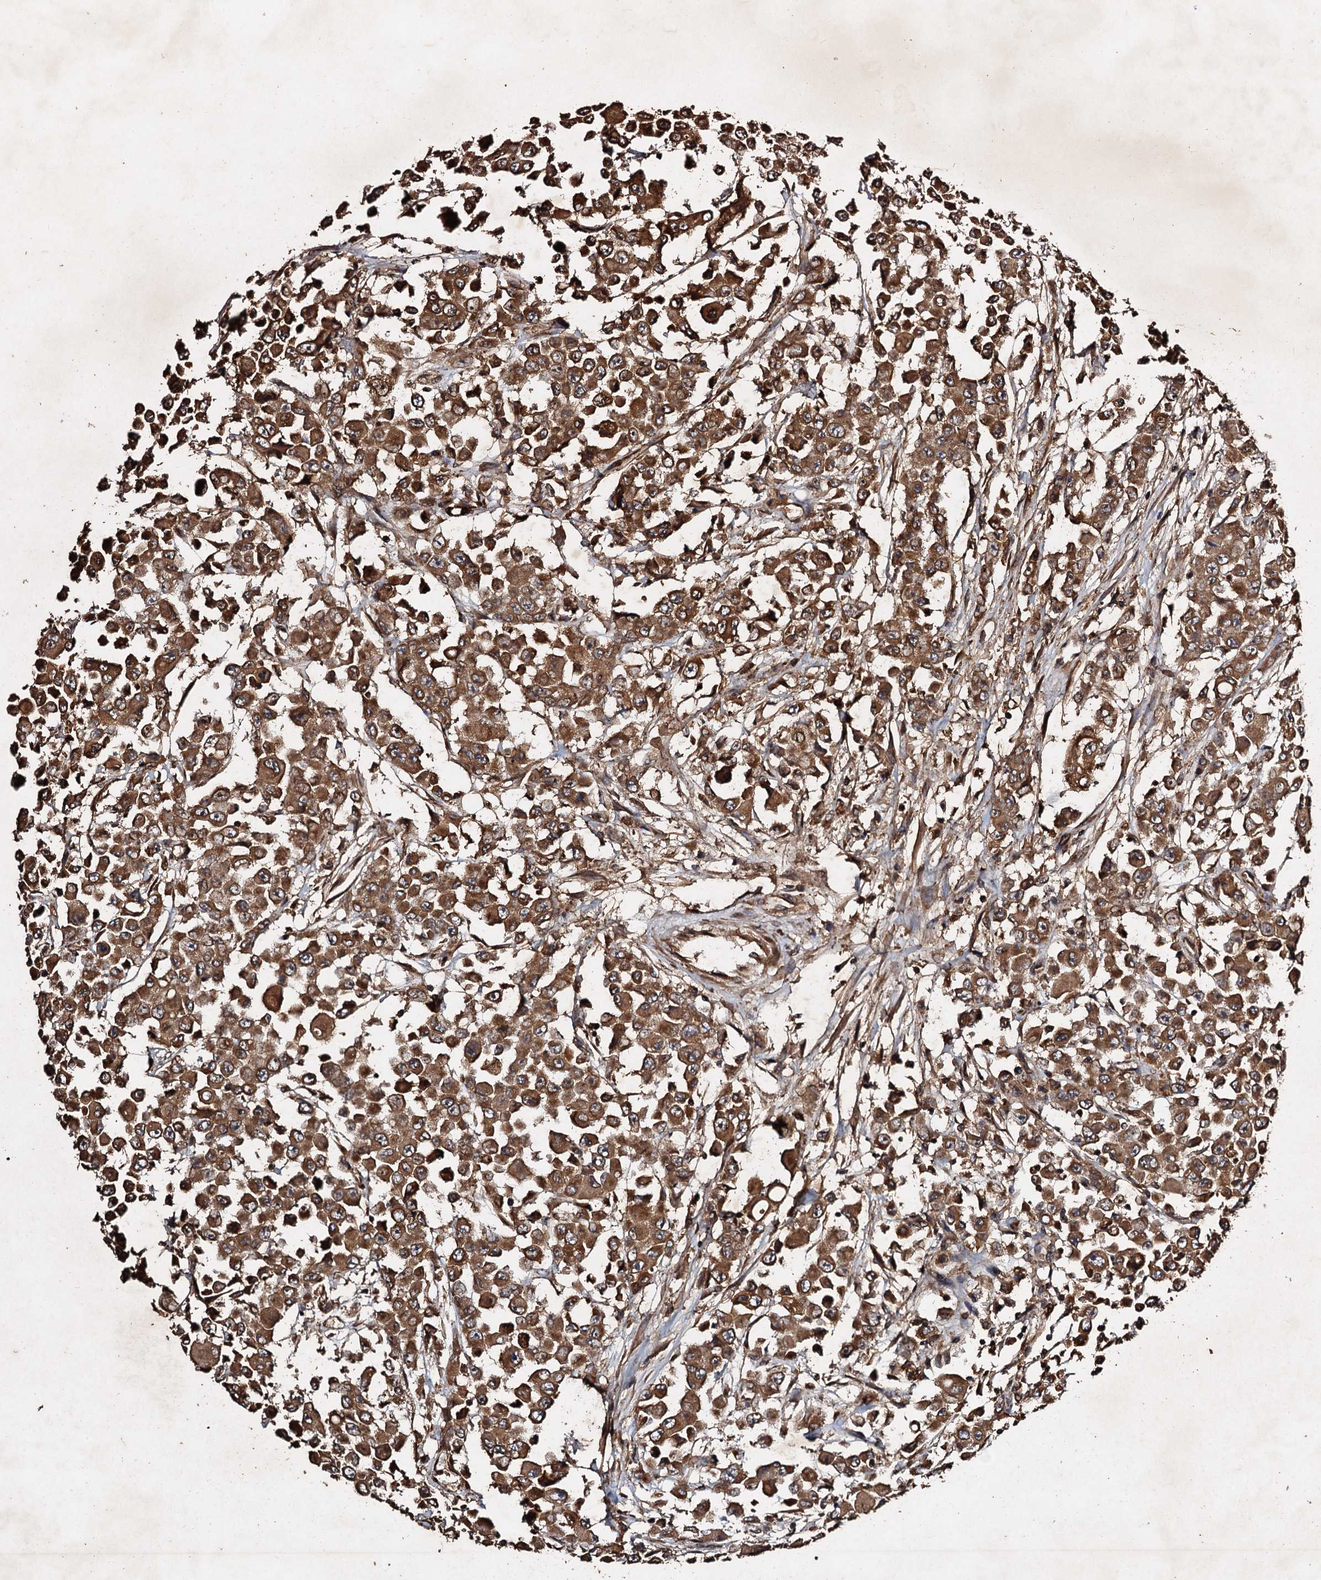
{"staining": {"intensity": "strong", "quantity": ">75%", "location": "cytoplasmic/membranous"}, "tissue": "colorectal cancer", "cell_type": "Tumor cells", "image_type": "cancer", "snomed": [{"axis": "morphology", "description": "Adenocarcinoma, NOS"}, {"axis": "topography", "description": "Colon"}], "caption": "This is an image of immunohistochemistry staining of adenocarcinoma (colorectal), which shows strong staining in the cytoplasmic/membranous of tumor cells.", "gene": "ADAMTS10", "patient": {"sex": "male", "age": 51}}